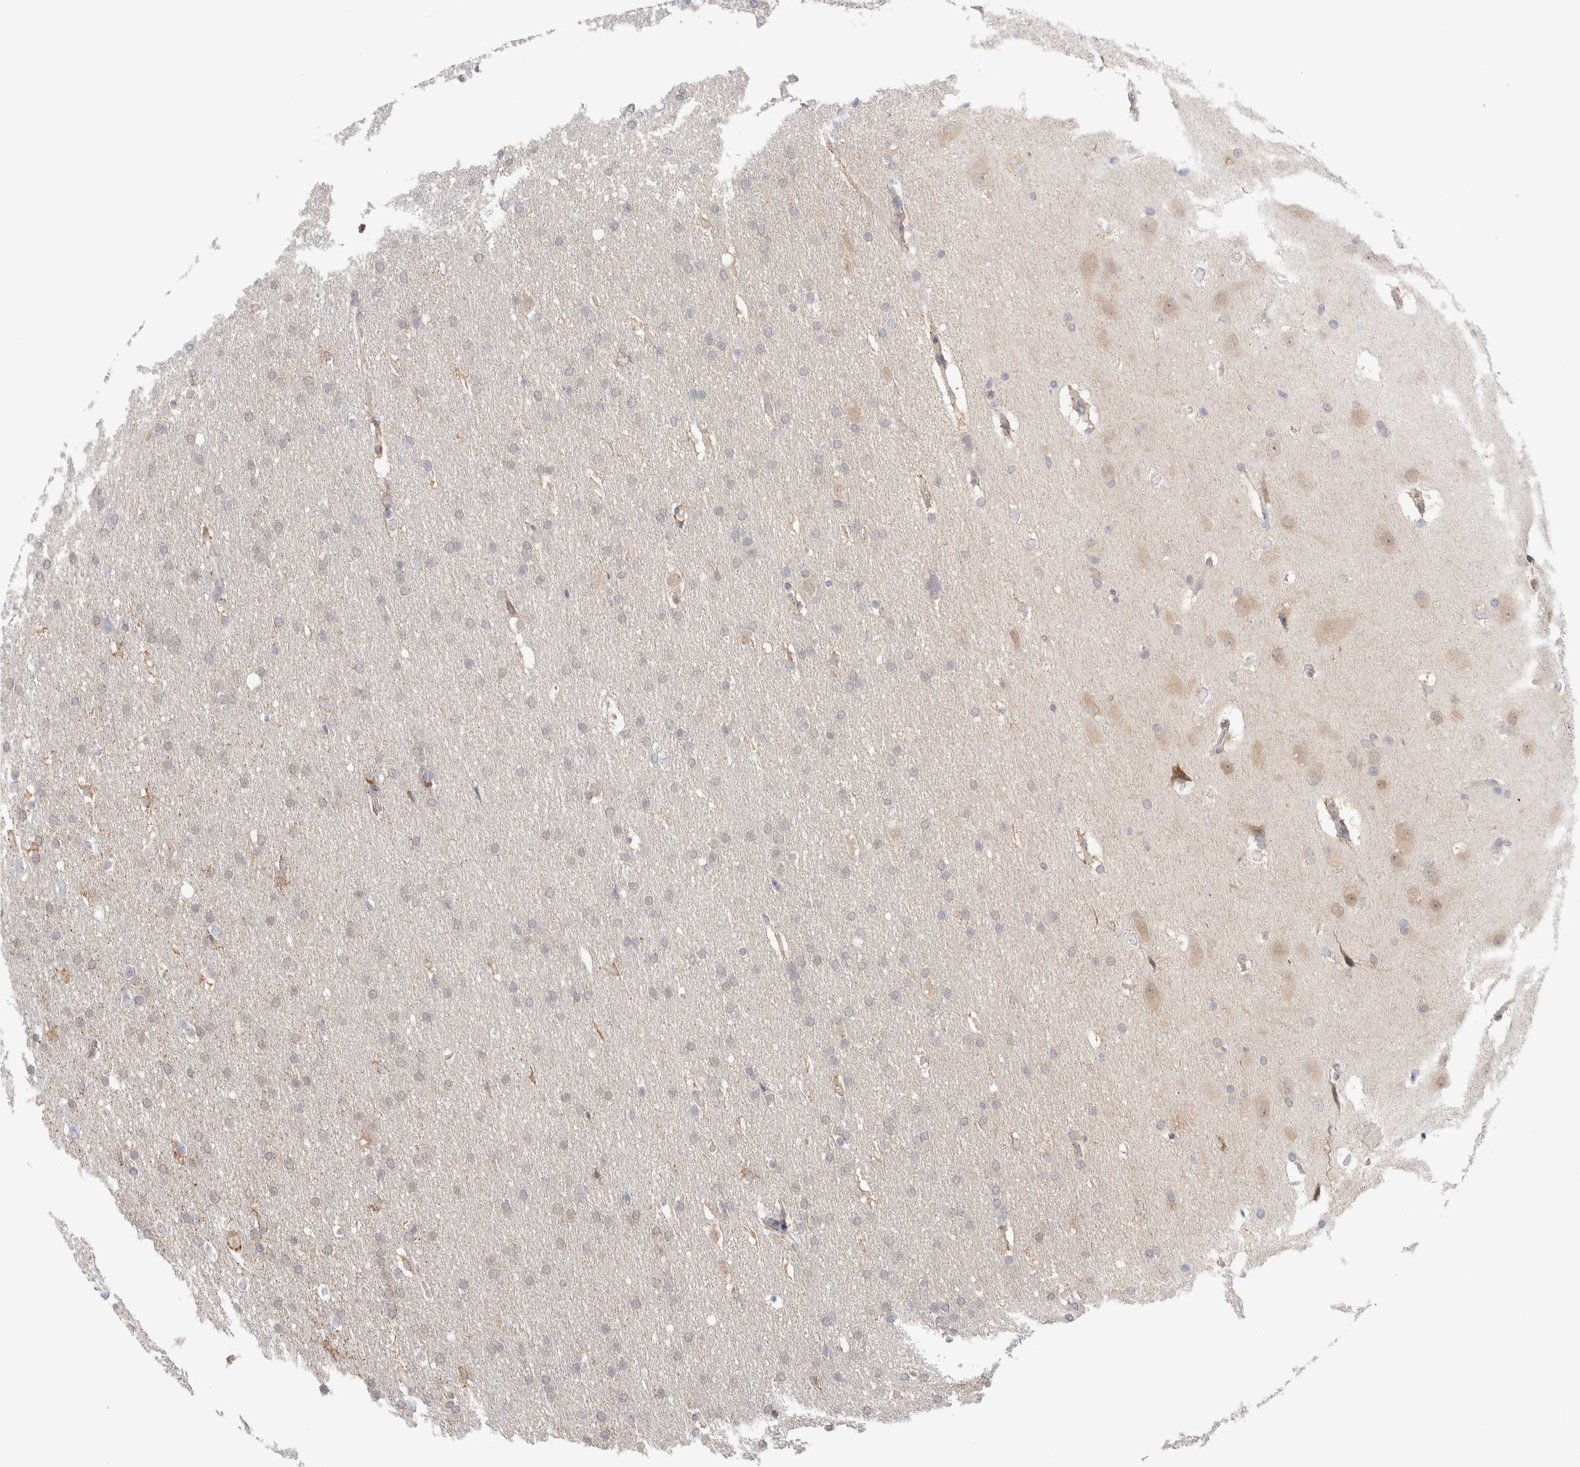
{"staining": {"intensity": "weak", "quantity": "<25%", "location": "cytoplasmic/membranous"}, "tissue": "glioma", "cell_type": "Tumor cells", "image_type": "cancer", "snomed": [{"axis": "morphology", "description": "Glioma, malignant, Low grade"}, {"axis": "topography", "description": "Brain"}], "caption": "There is no significant staining in tumor cells of malignant low-grade glioma.", "gene": "NDOR1", "patient": {"sex": "female", "age": 37}}